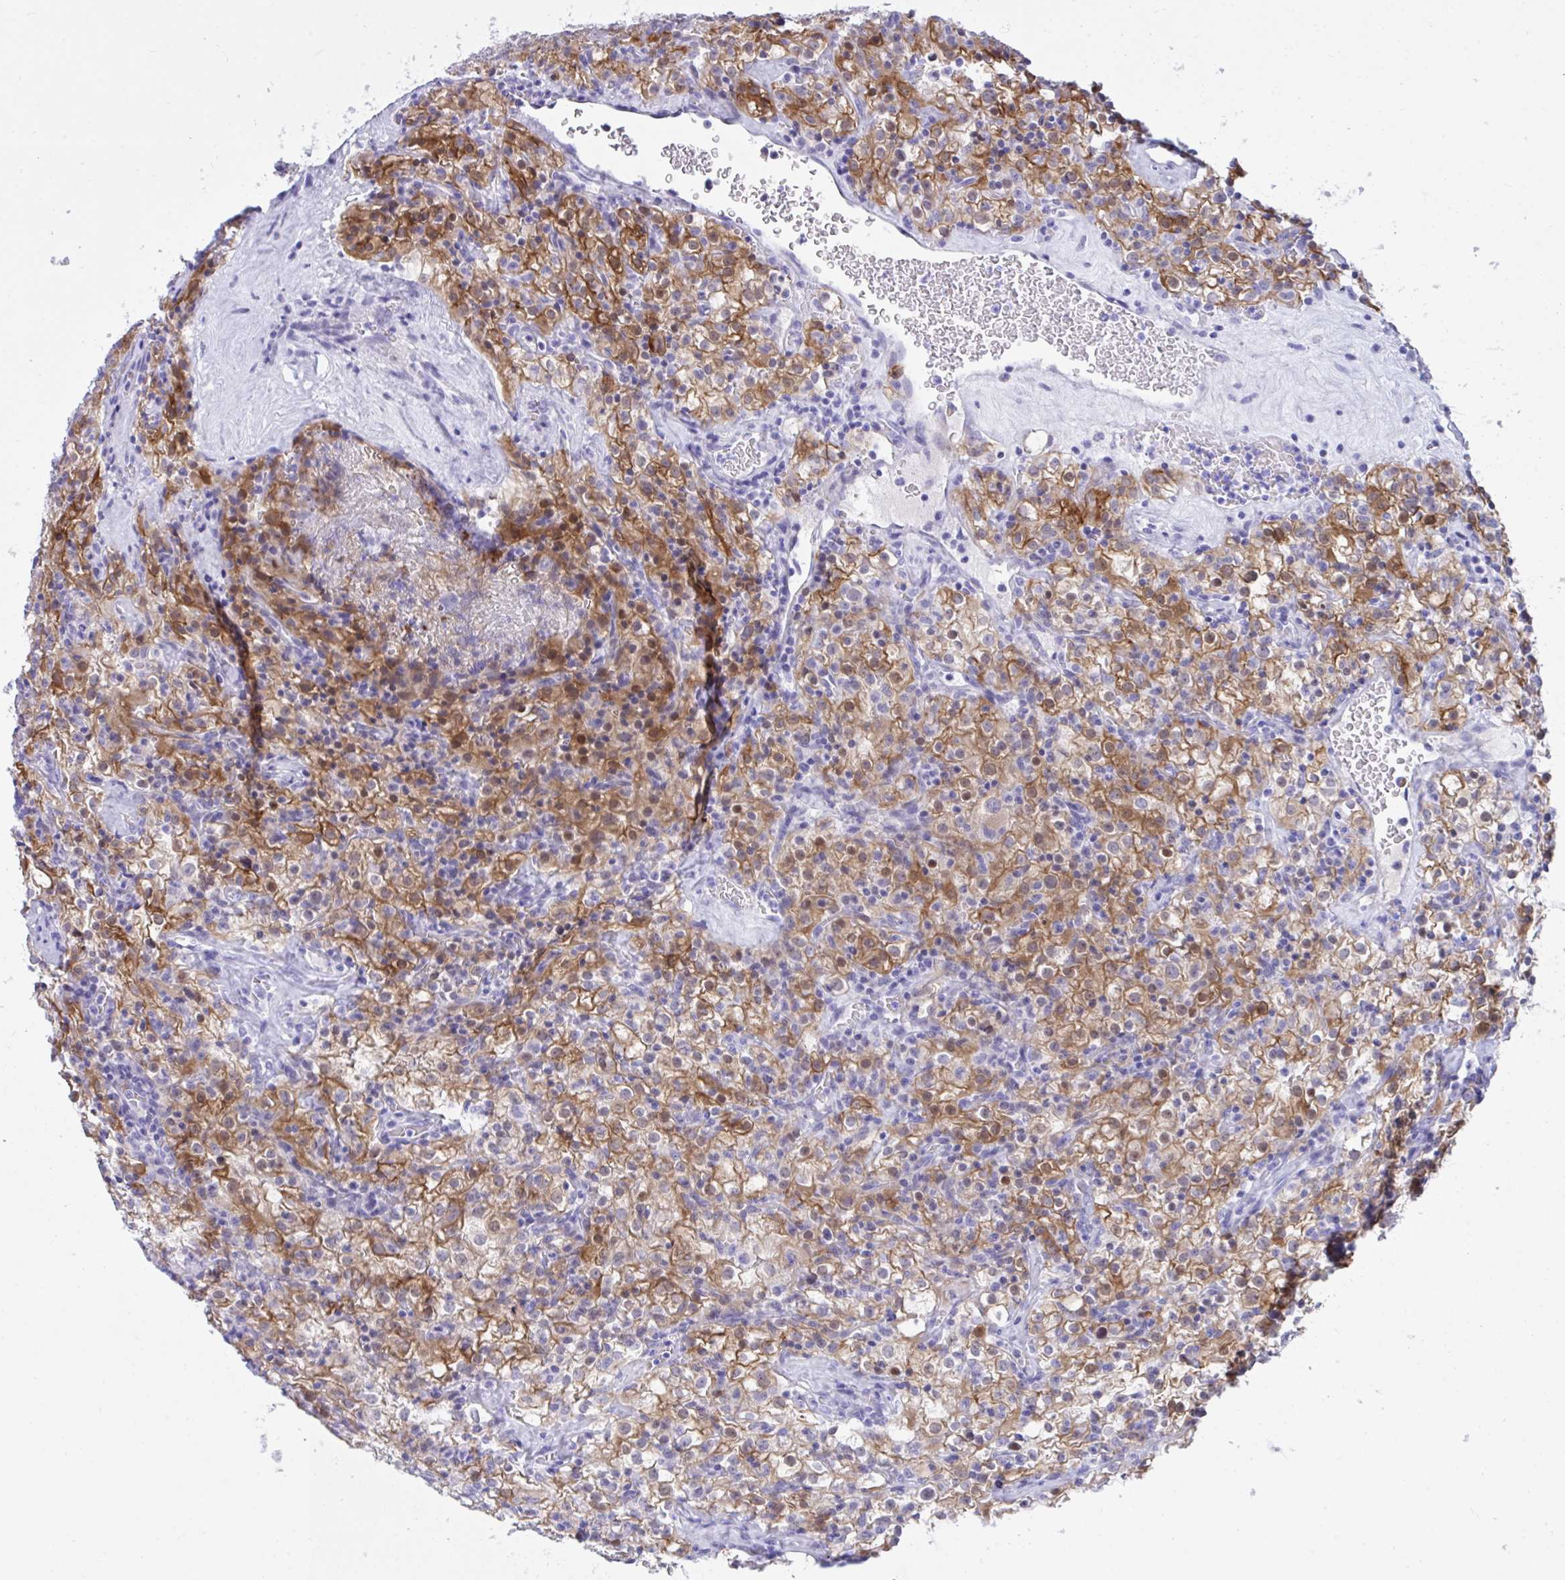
{"staining": {"intensity": "moderate", "quantity": ">75%", "location": "cytoplasmic/membranous"}, "tissue": "renal cancer", "cell_type": "Tumor cells", "image_type": "cancer", "snomed": [{"axis": "morphology", "description": "Adenocarcinoma, NOS"}, {"axis": "topography", "description": "Kidney"}], "caption": "Protein analysis of adenocarcinoma (renal) tissue demonstrates moderate cytoplasmic/membranous expression in approximately >75% of tumor cells. Immunohistochemistry (ihc) stains the protein of interest in brown and the nuclei are stained blue.", "gene": "BEX5", "patient": {"sex": "female", "age": 74}}